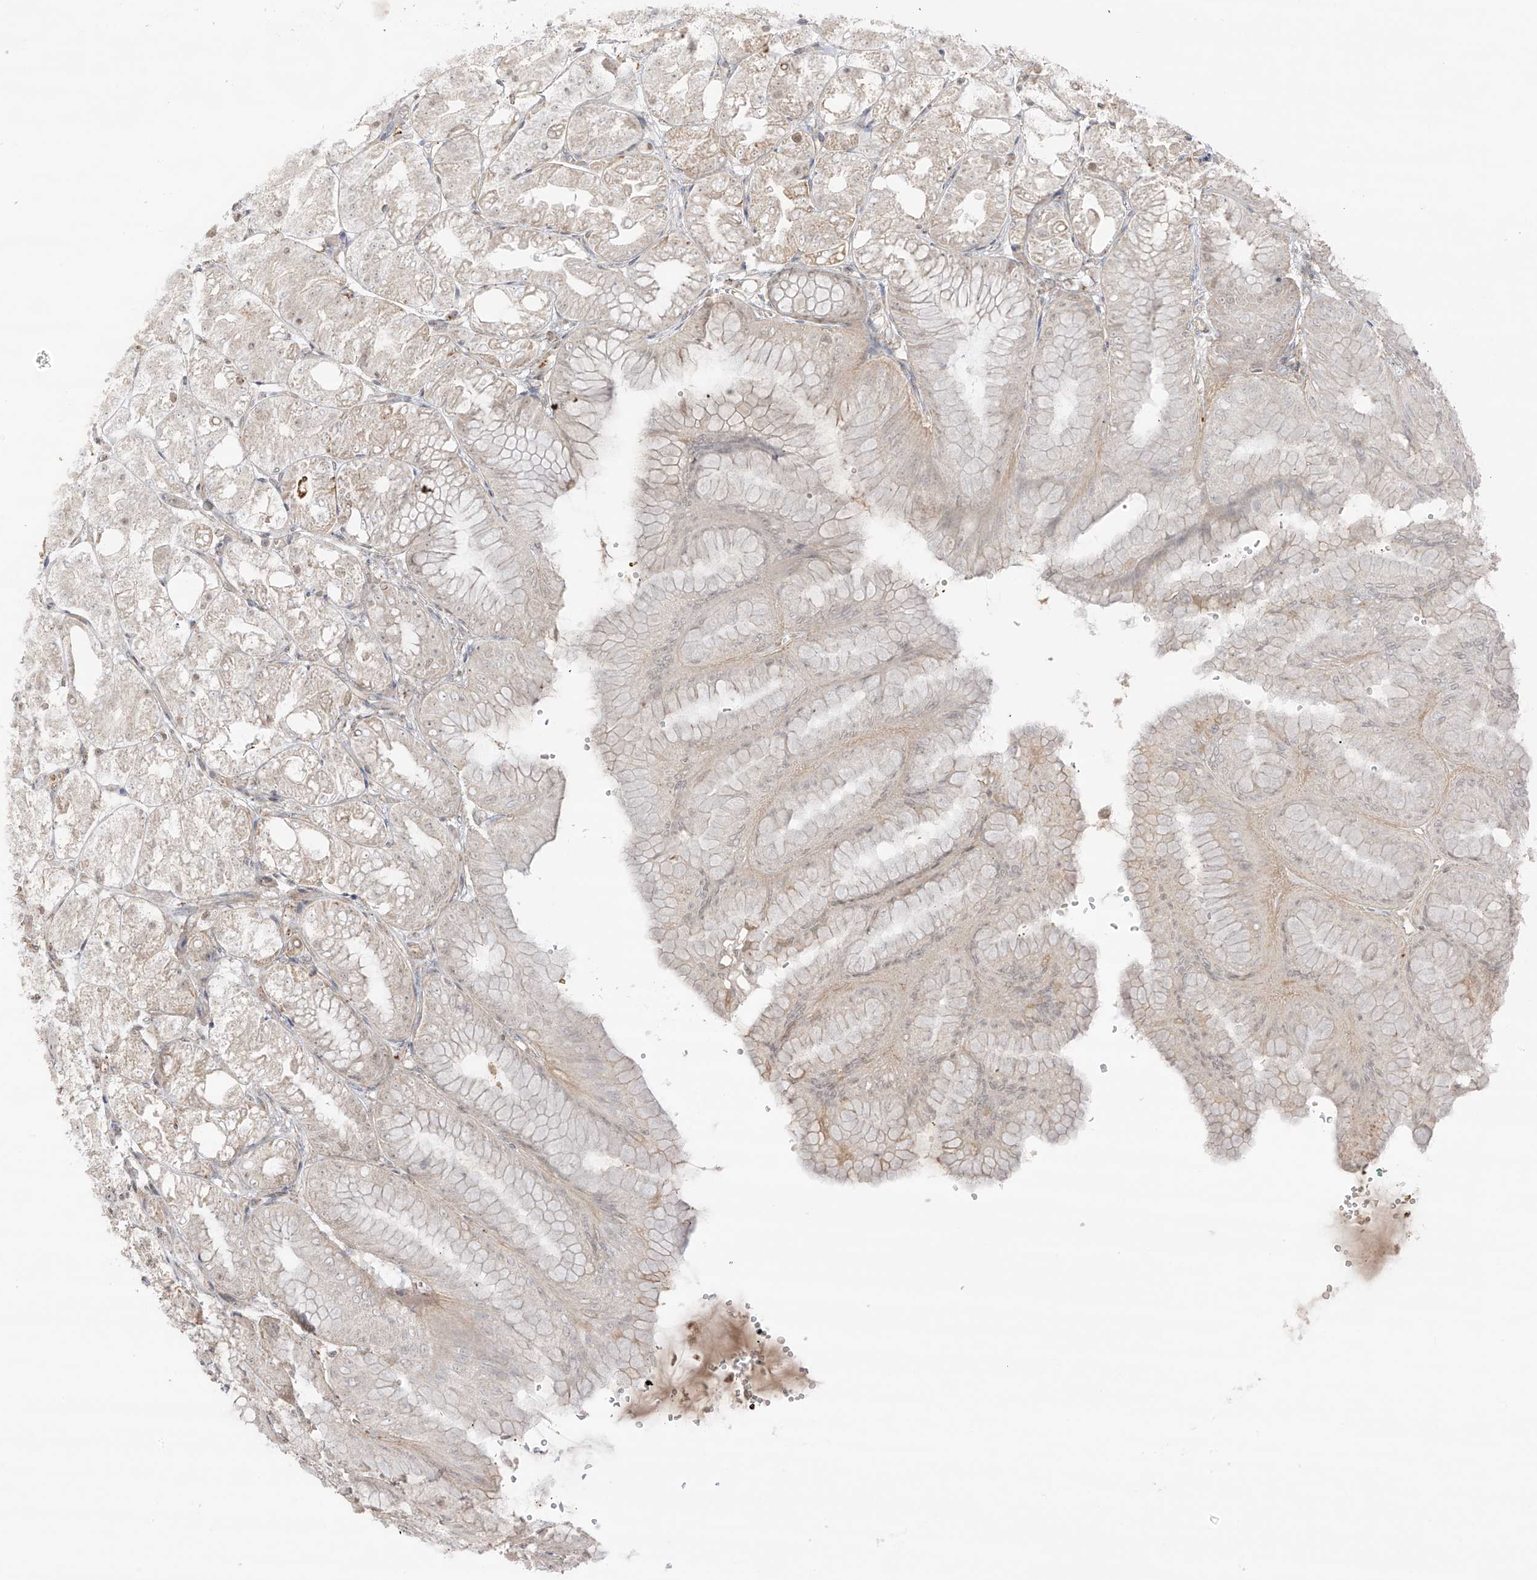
{"staining": {"intensity": "weak", "quantity": "25%-75%", "location": "cytoplasmic/membranous,nuclear"}, "tissue": "stomach", "cell_type": "Glandular cells", "image_type": "normal", "snomed": [{"axis": "morphology", "description": "Normal tissue, NOS"}, {"axis": "topography", "description": "Stomach, lower"}], "caption": "Protein expression analysis of benign human stomach reveals weak cytoplasmic/membranous,nuclear staining in about 25%-75% of glandular cells. Nuclei are stained in blue.", "gene": "N4BP3", "patient": {"sex": "male", "age": 71}}